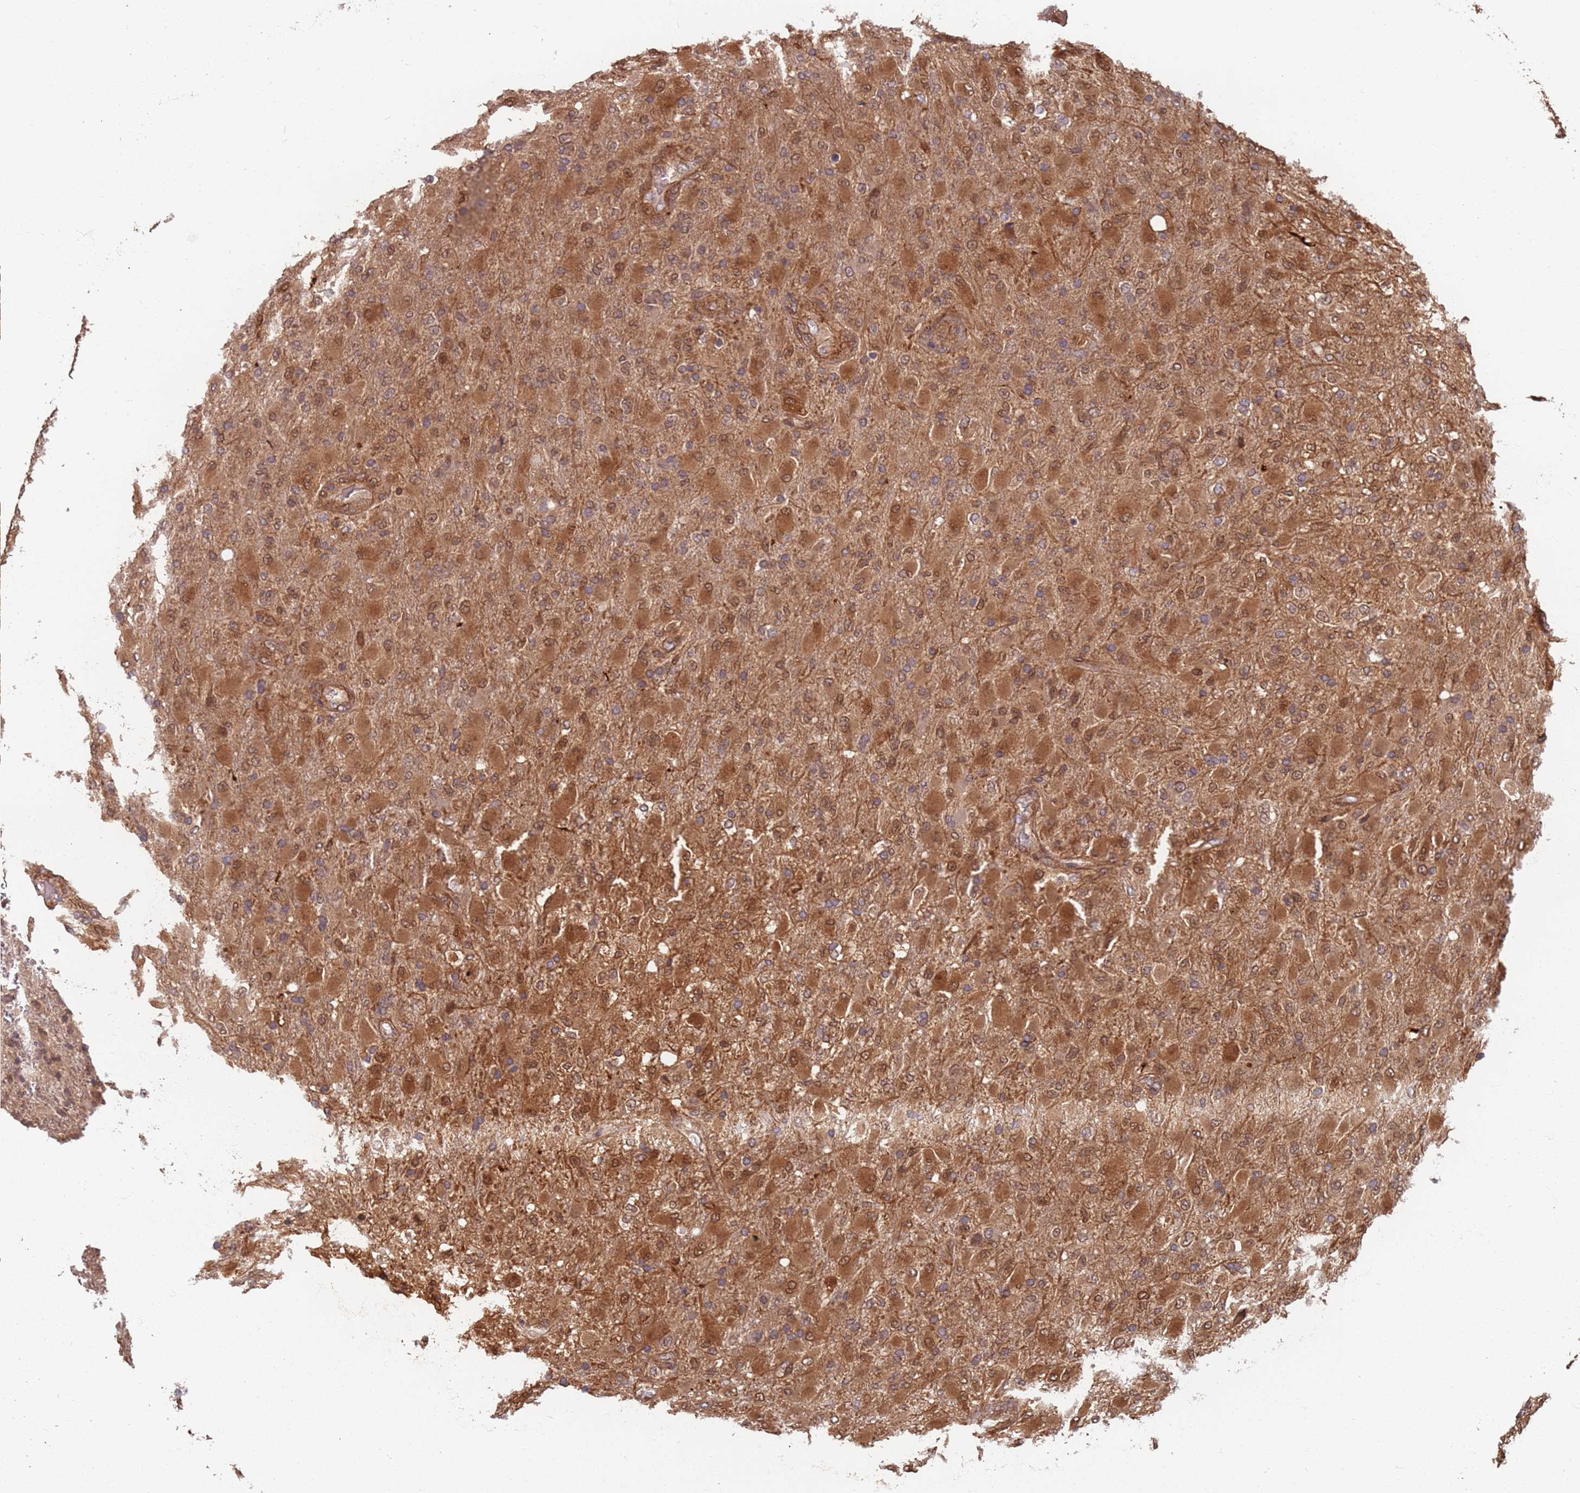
{"staining": {"intensity": "moderate", "quantity": ">75%", "location": "cytoplasmic/membranous,nuclear"}, "tissue": "glioma", "cell_type": "Tumor cells", "image_type": "cancer", "snomed": [{"axis": "morphology", "description": "Glioma, malignant, Low grade"}, {"axis": "topography", "description": "Brain"}], "caption": "Glioma stained for a protein exhibits moderate cytoplasmic/membranous and nuclear positivity in tumor cells. (Brightfield microscopy of DAB IHC at high magnification).", "gene": "SDCCAG8", "patient": {"sex": "male", "age": 65}}